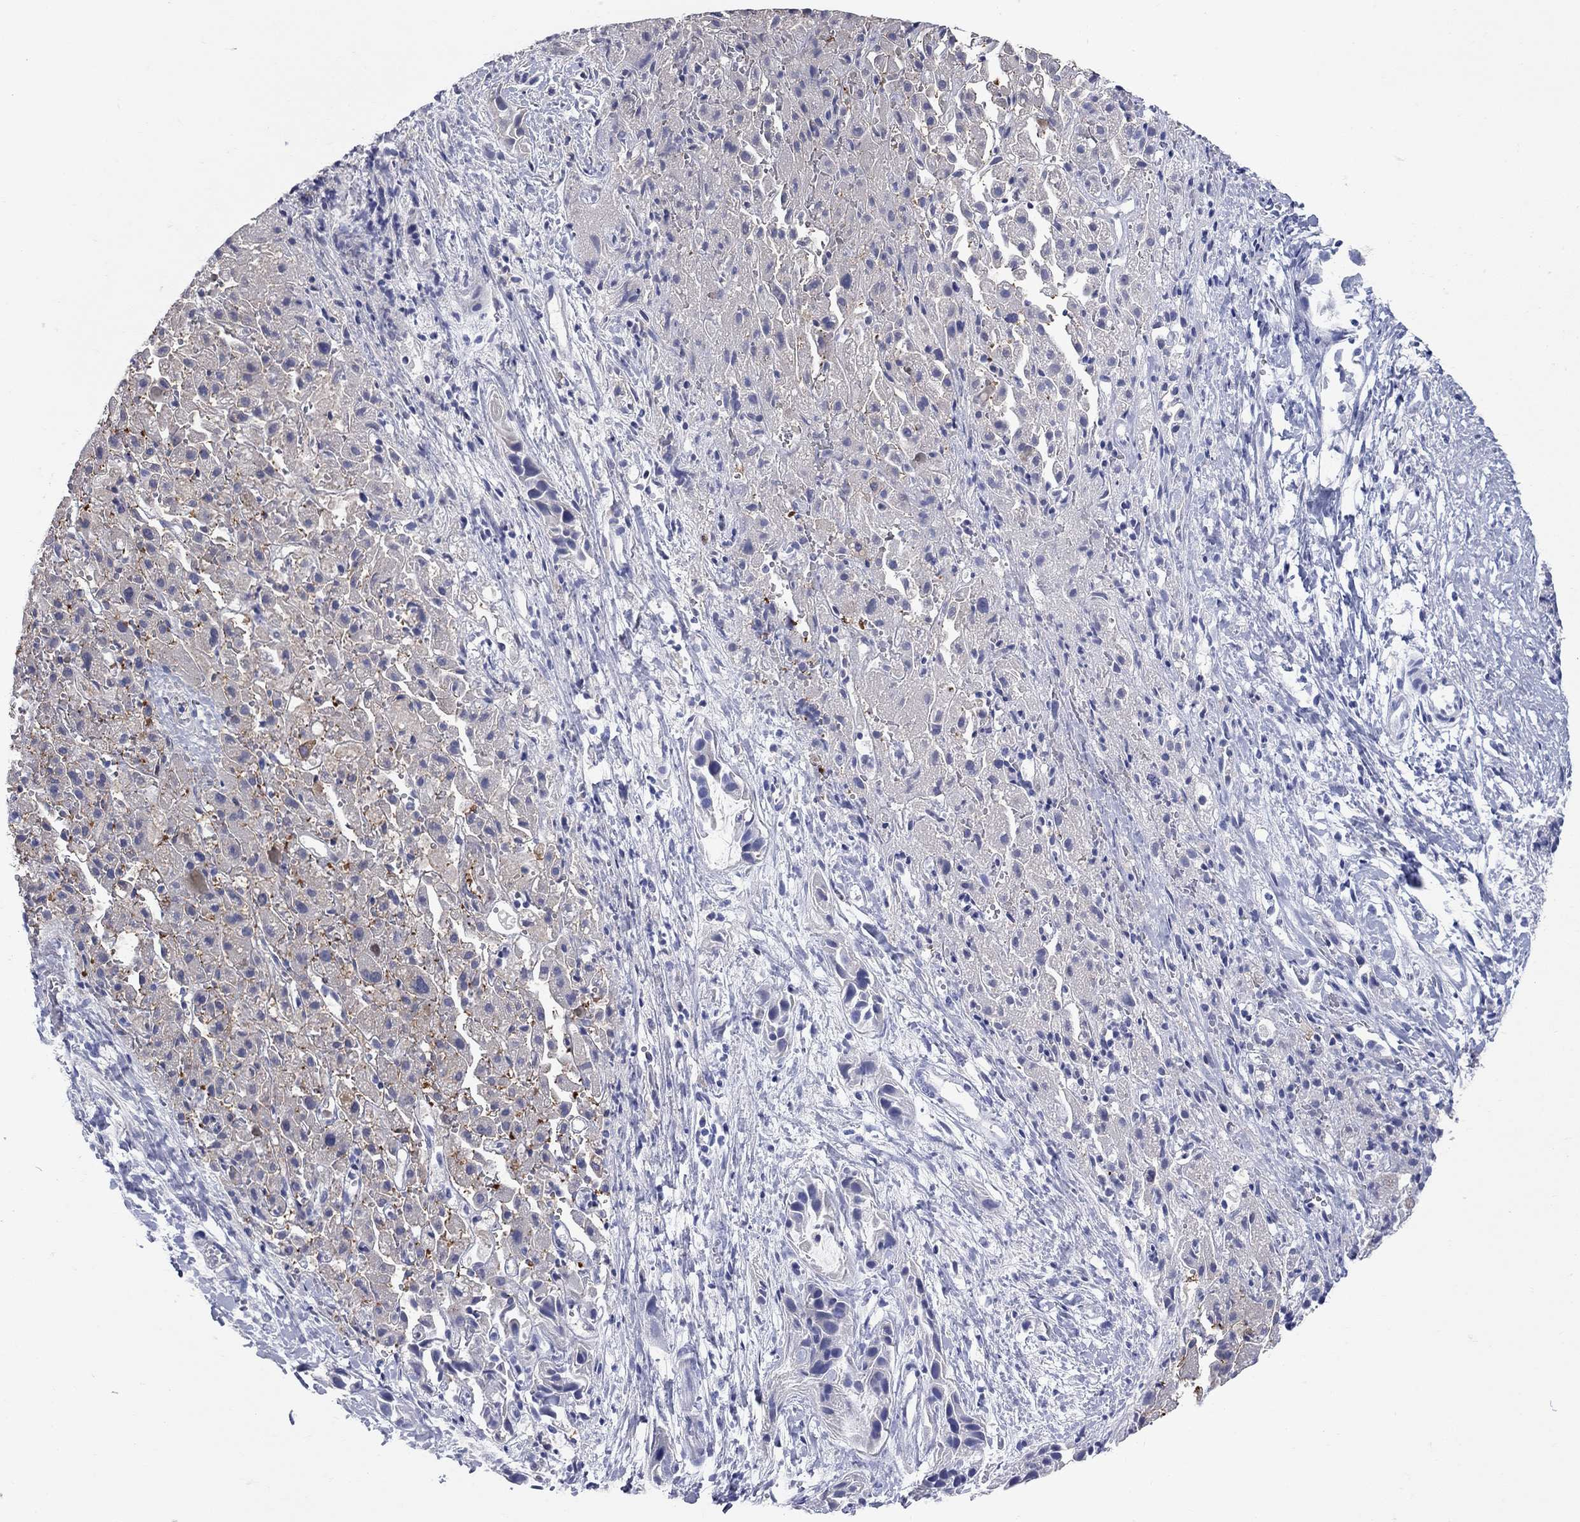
{"staining": {"intensity": "weak", "quantity": "<25%", "location": "cytoplasmic/membranous"}, "tissue": "liver cancer", "cell_type": "Tumor cells", "image_type": "cancer", "snomed": [{"axis": "morphology", "description": "Cholangiocarcinoma"}, {"axis": "topography", "description": "Liver"}], "caption": "This is a photomicrograph of IHC staining of cholangiocarcinoma (liver), which shows no expression in tumor cells. Nuclei are stained in blue.", "gene": "AOX1", "patient": {"sex": "female", "age": 52}}